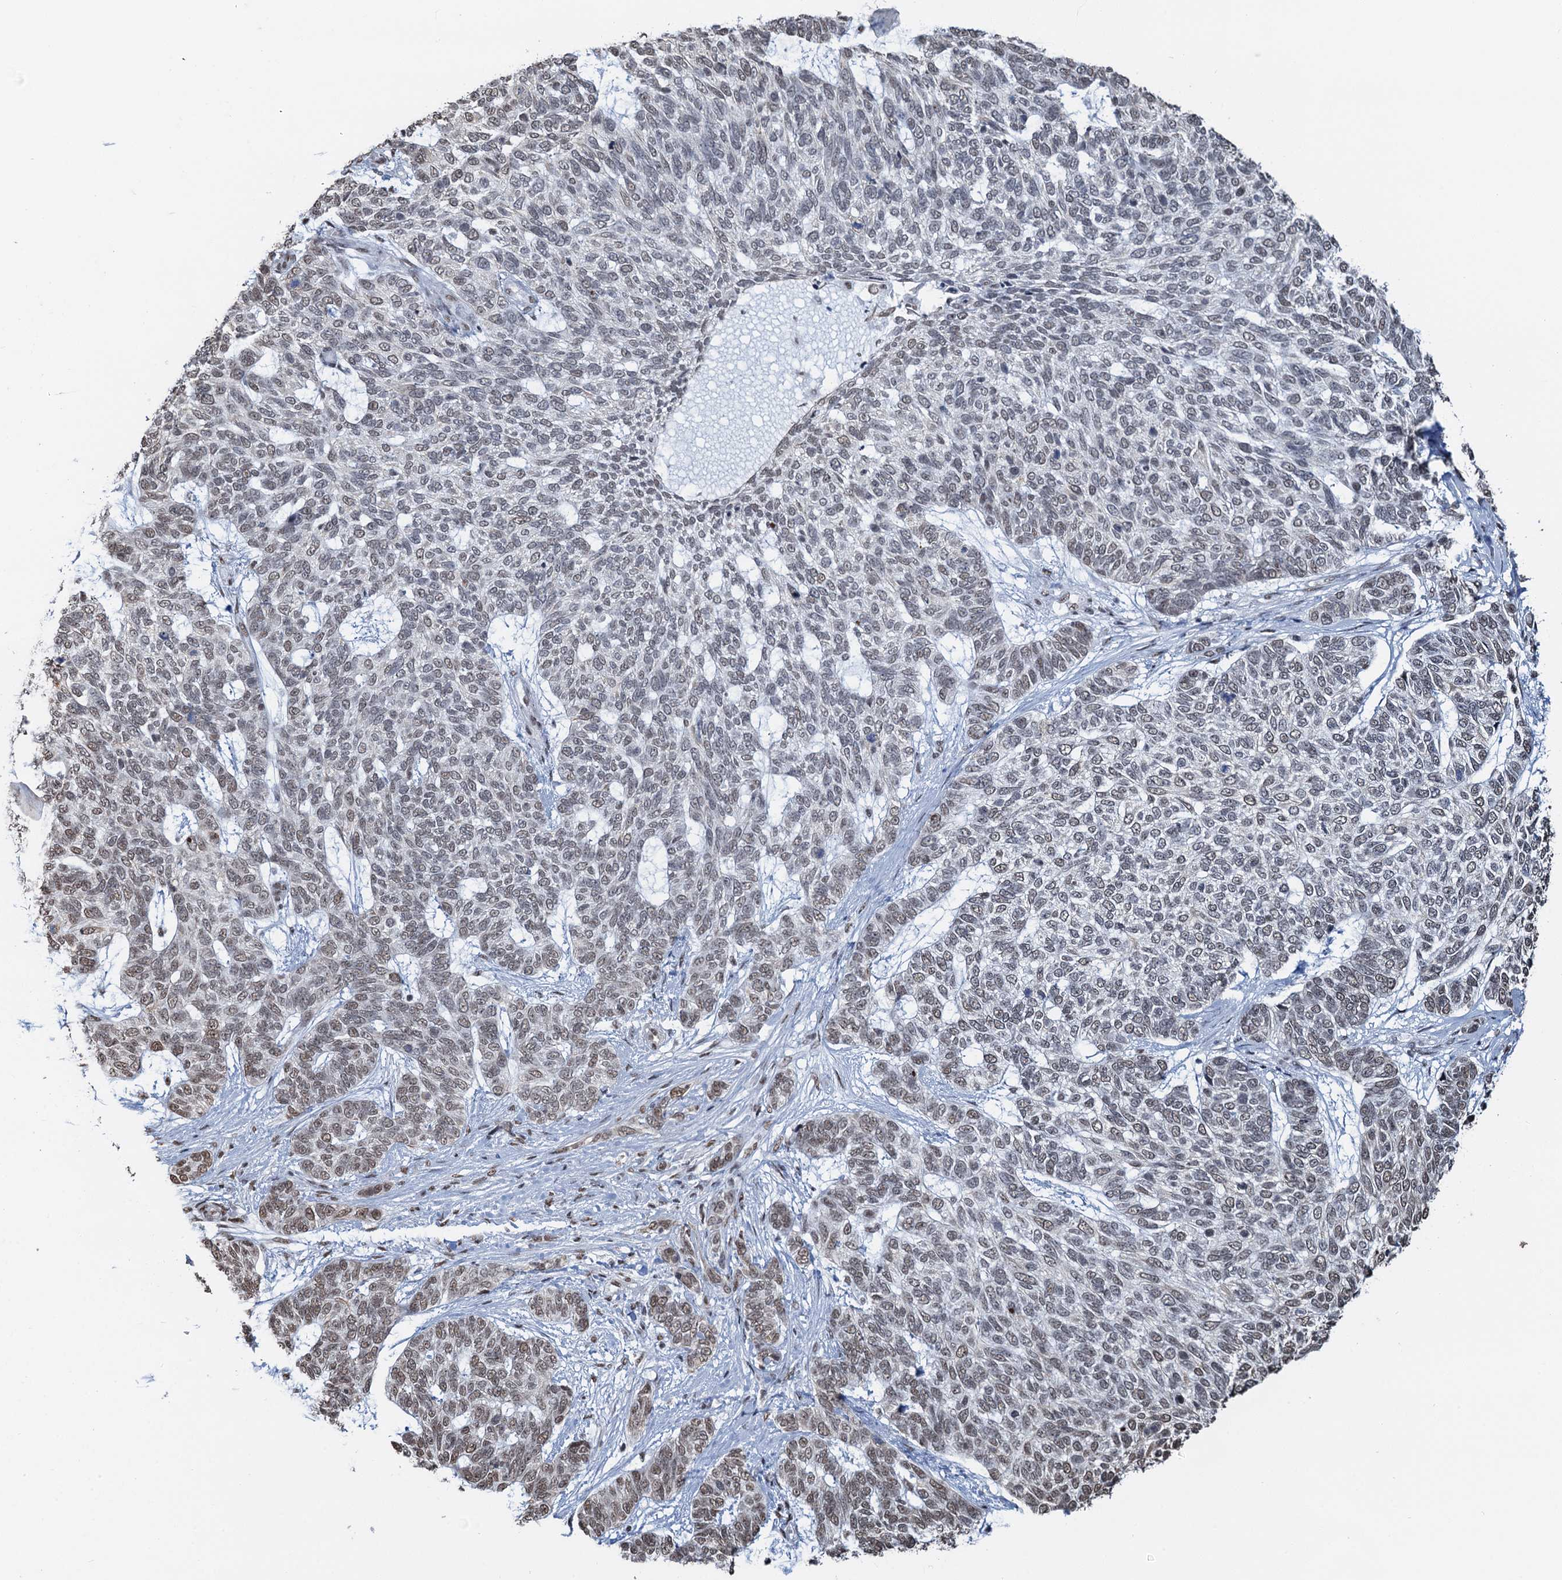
{"staining": {"intensity": "weak", "quantity": "<25%", "location": "nuclear"}, "tissue": "skin cancer", "cell_type": "Tumor cells", "image_type": "cancer", "snomed": [{"axis": "morphology", "description": "Basal cell carcinoma"}, {"axis": "topography", "description": "Skin"}], "caption": "An immunohistochemistry histopathology image of skin cancer (basal cell carcinoma) is shown. There is no staining in tumor cells of skin cancer (basal cell carcinoma).", "gene": "ZNF609", "patient": {"sex": "female", "age": 65}}